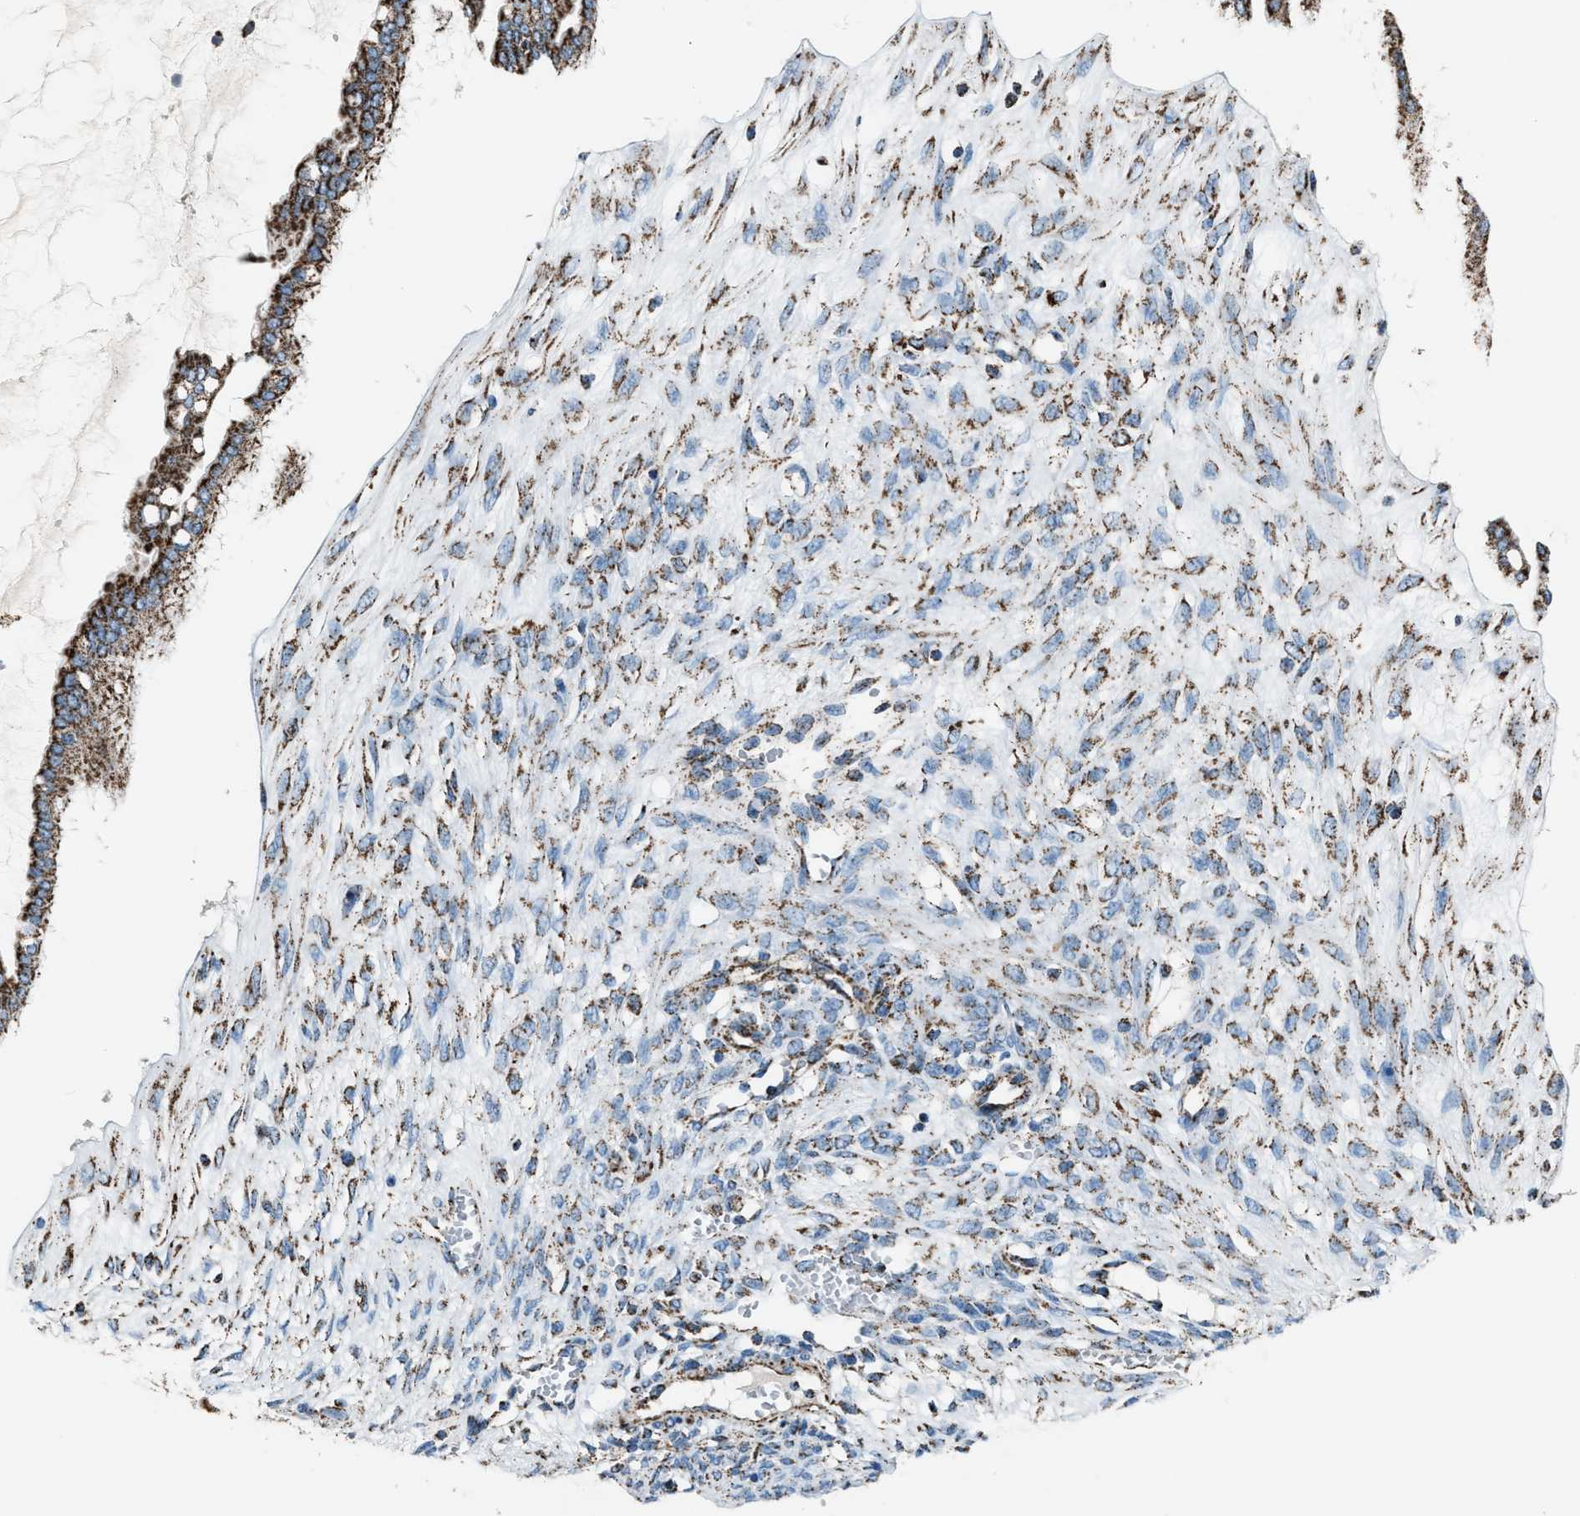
{"staining": {"intensity": "strong", "quantity": ">75%", "location": "cytoplasmic/membranous"}, "tissue": "ovarian cancer", "cell_type": "Tumor cells", "image_type": "cancer", "snomed": [{"axis": "morphology", "description": "Cystadenocarcinoma, mucinous, NOS"}, {"axis": "topography", "description": "Ovary"}], "caption": "Ovarian cancer tissue displays strong cytoplasmic/membranous staining in approximately >75% of tumor cells", "gene": "MDH2", "patient": {"sex": "female", "age": 73}}